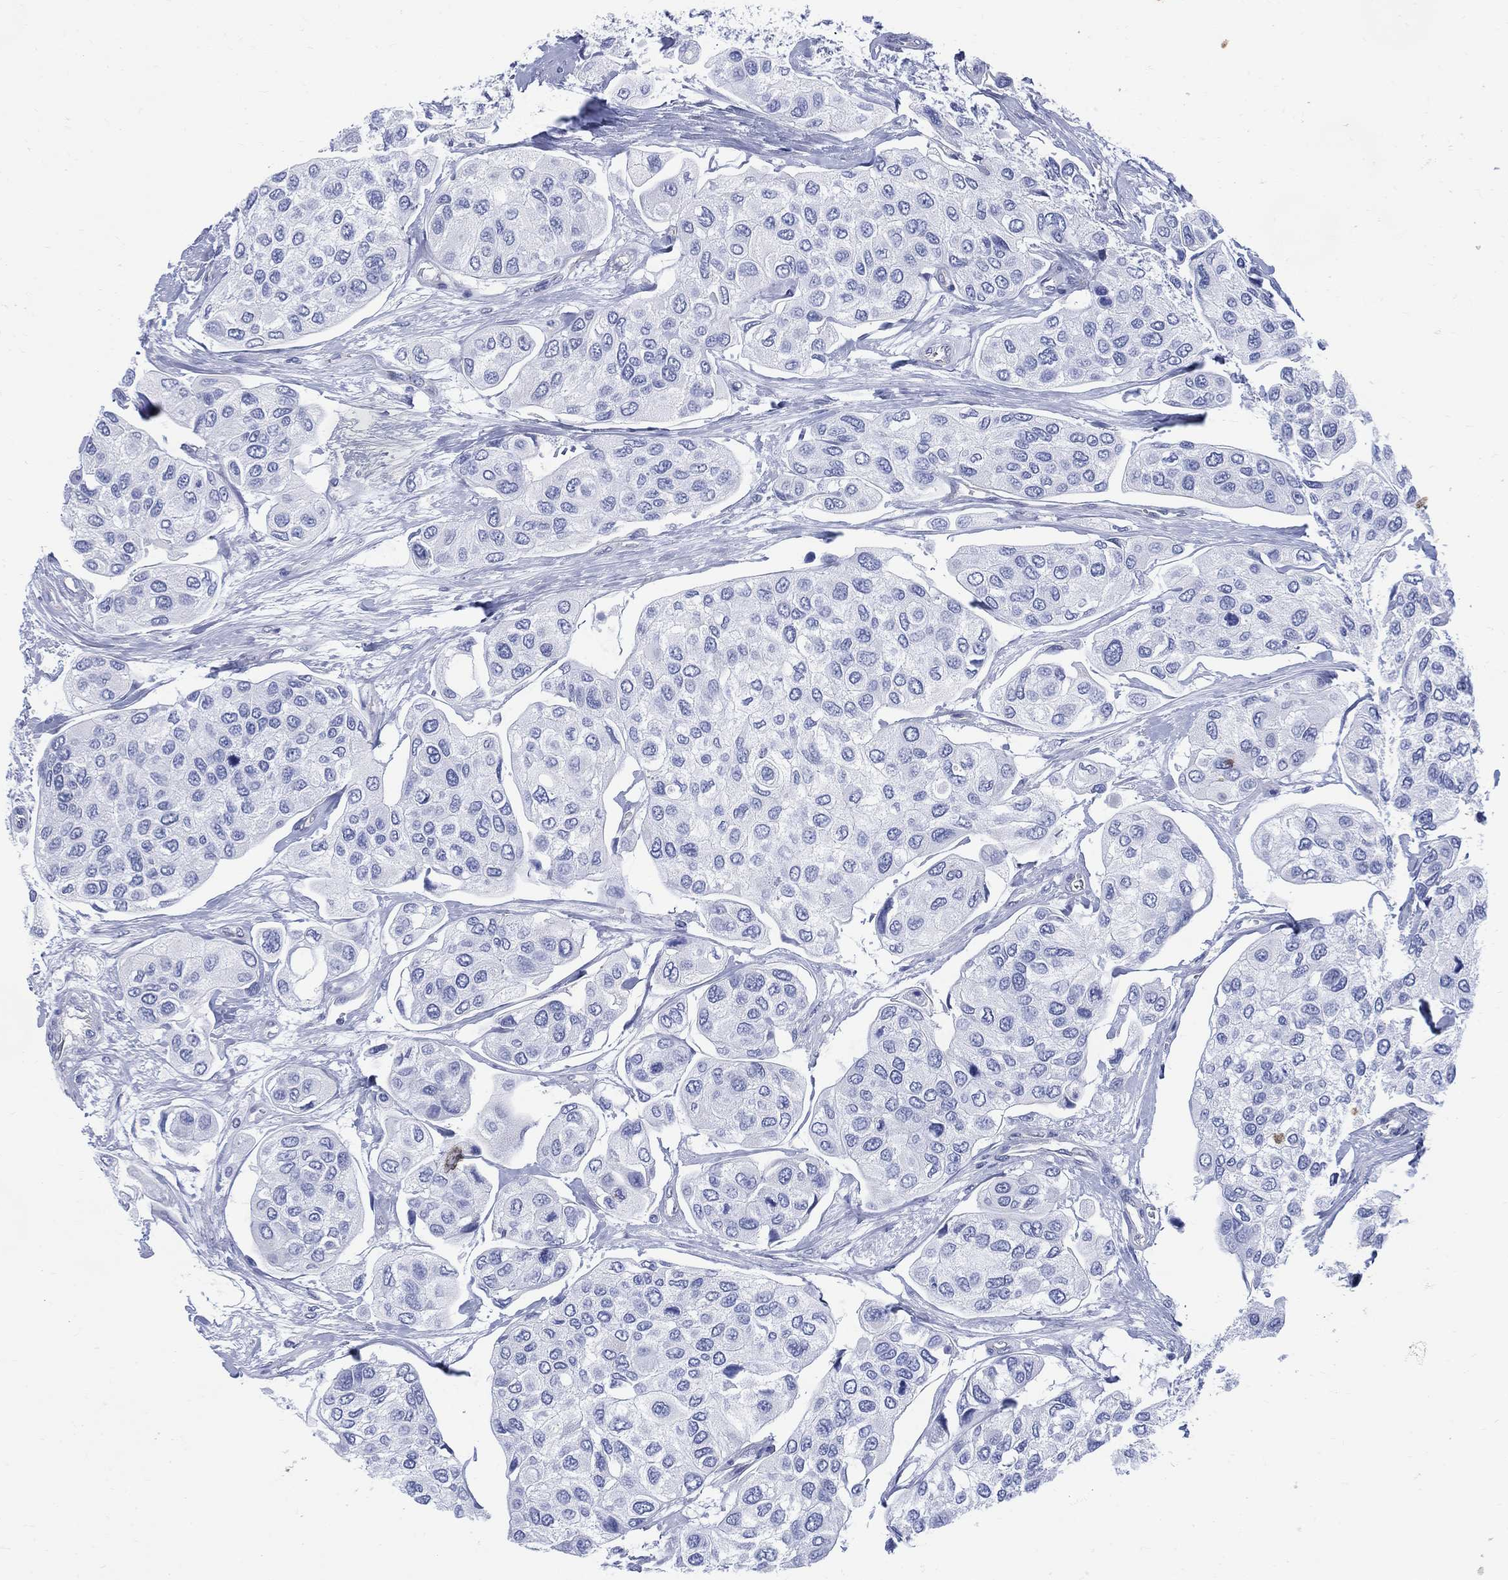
{"staining": {"intensity": "negative", "quantity": "none", "location": "none"}, "tissue": "urothelial cancer", "cell_type": "Tumor cells", "image_type": "cancer", "snomed": [{"axis": "morphology", "description": "Urothelial carcinoma, High grade"}, {"axis": "topography", "description": "Urinary bladder"}], "caption": "This histopathology image is of high-grade urothelial carcinoma stained with immunohistochemistry (IHC) to label a protein in brown with the nuclei are counter-stained blue. There is no staining in tumor cells.", "gene": "DDI1", "patient": {"sex": "male", "age": 77}}